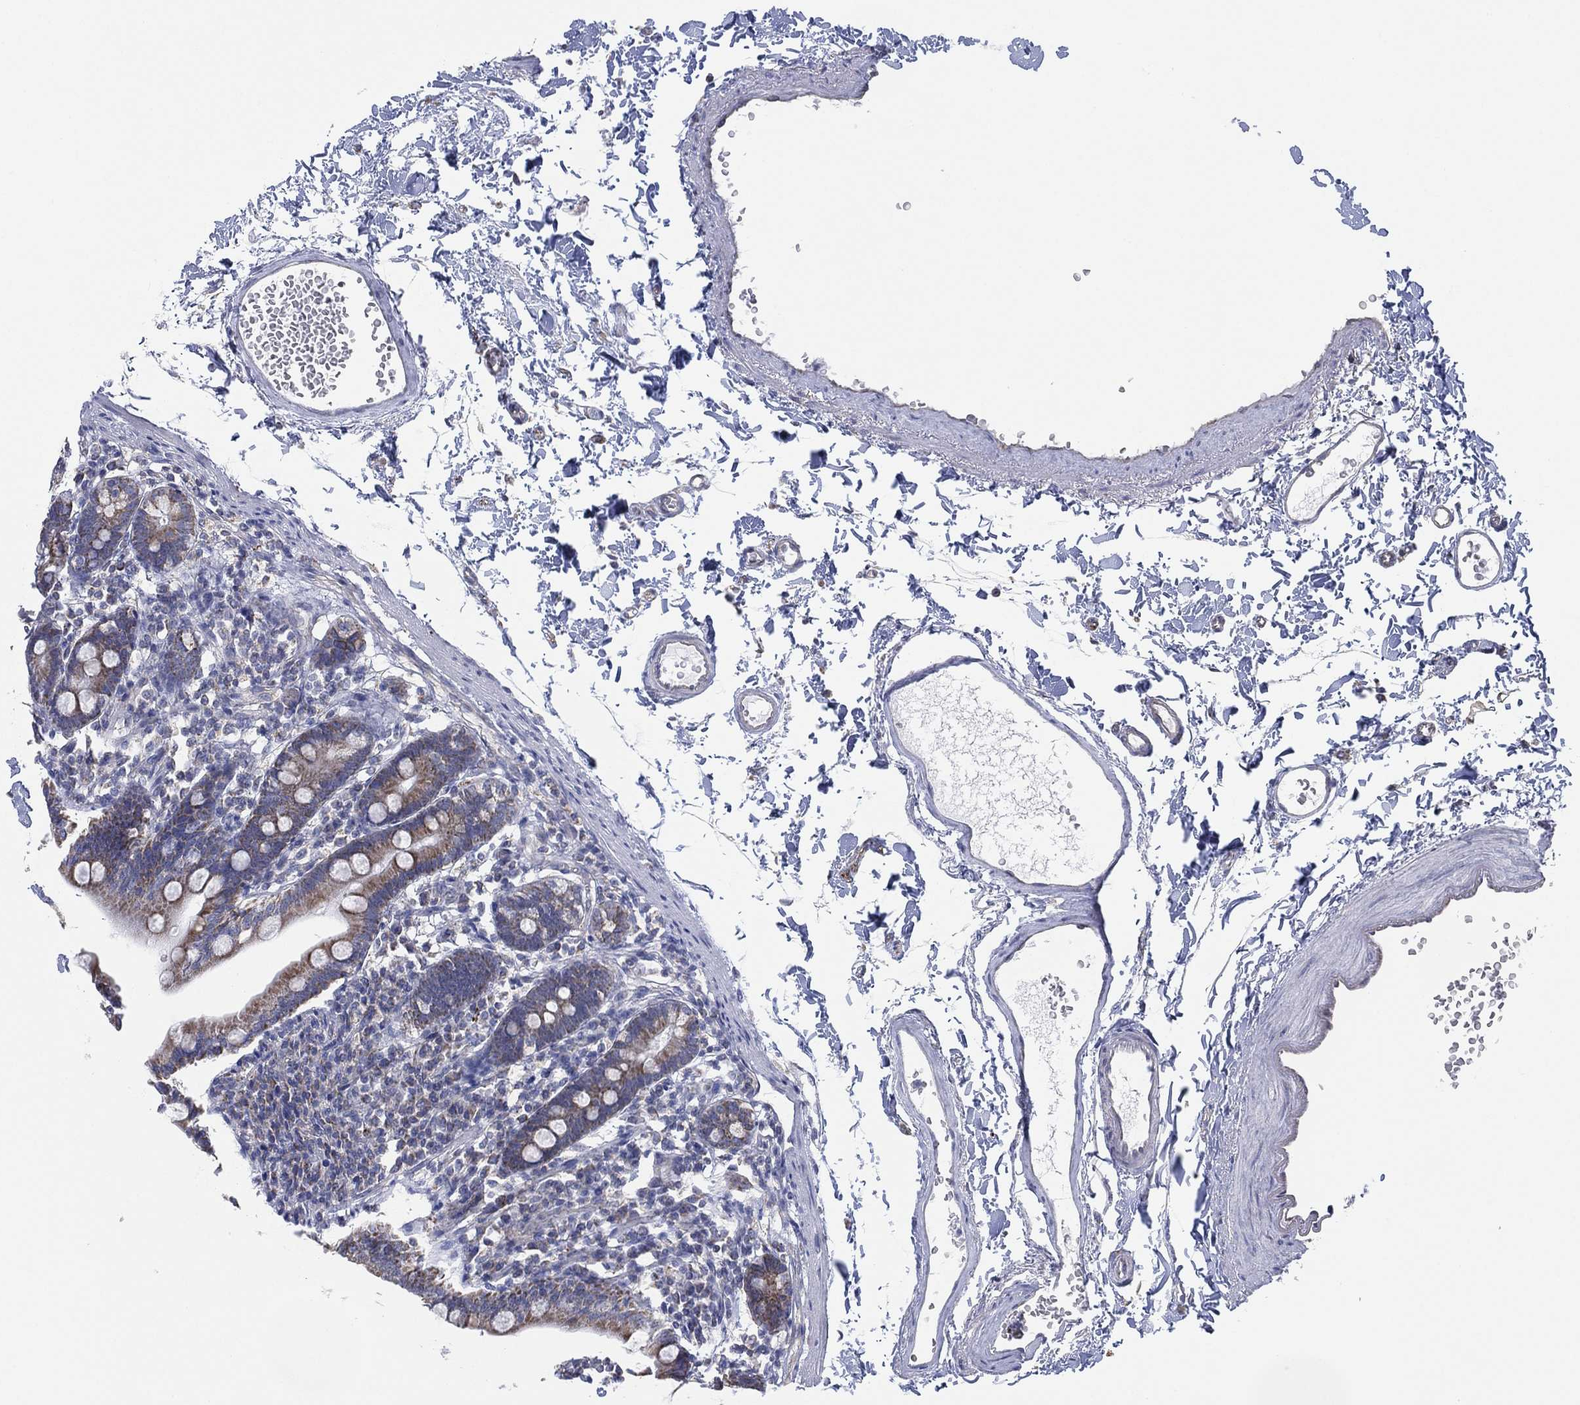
{"staining": {"intensity": "moderate", "quantity": ">75%", "location": "cytoplasmic/membranous"}, "tissue": "duodenum", "cell_type": "Glandular cells", "image_type": "normal", "snomed": [{"axis": "morphology", "description": "Normal tissue, NOS"}, {"axis": "topography", "description": "Duodenum"}], "caption": "Protein staining of benign duodenum reveals moderate cytoplasmic/membranous staining in approximately >75% of glandular cells. The staining was performed using DAB (3,3'-diaminobenzidine), with brown indicating positive protein expression. Nuclei are stained blue with hematoxylin.", "gene": "INA", "patient": {"sex": "female", "age": 67}}